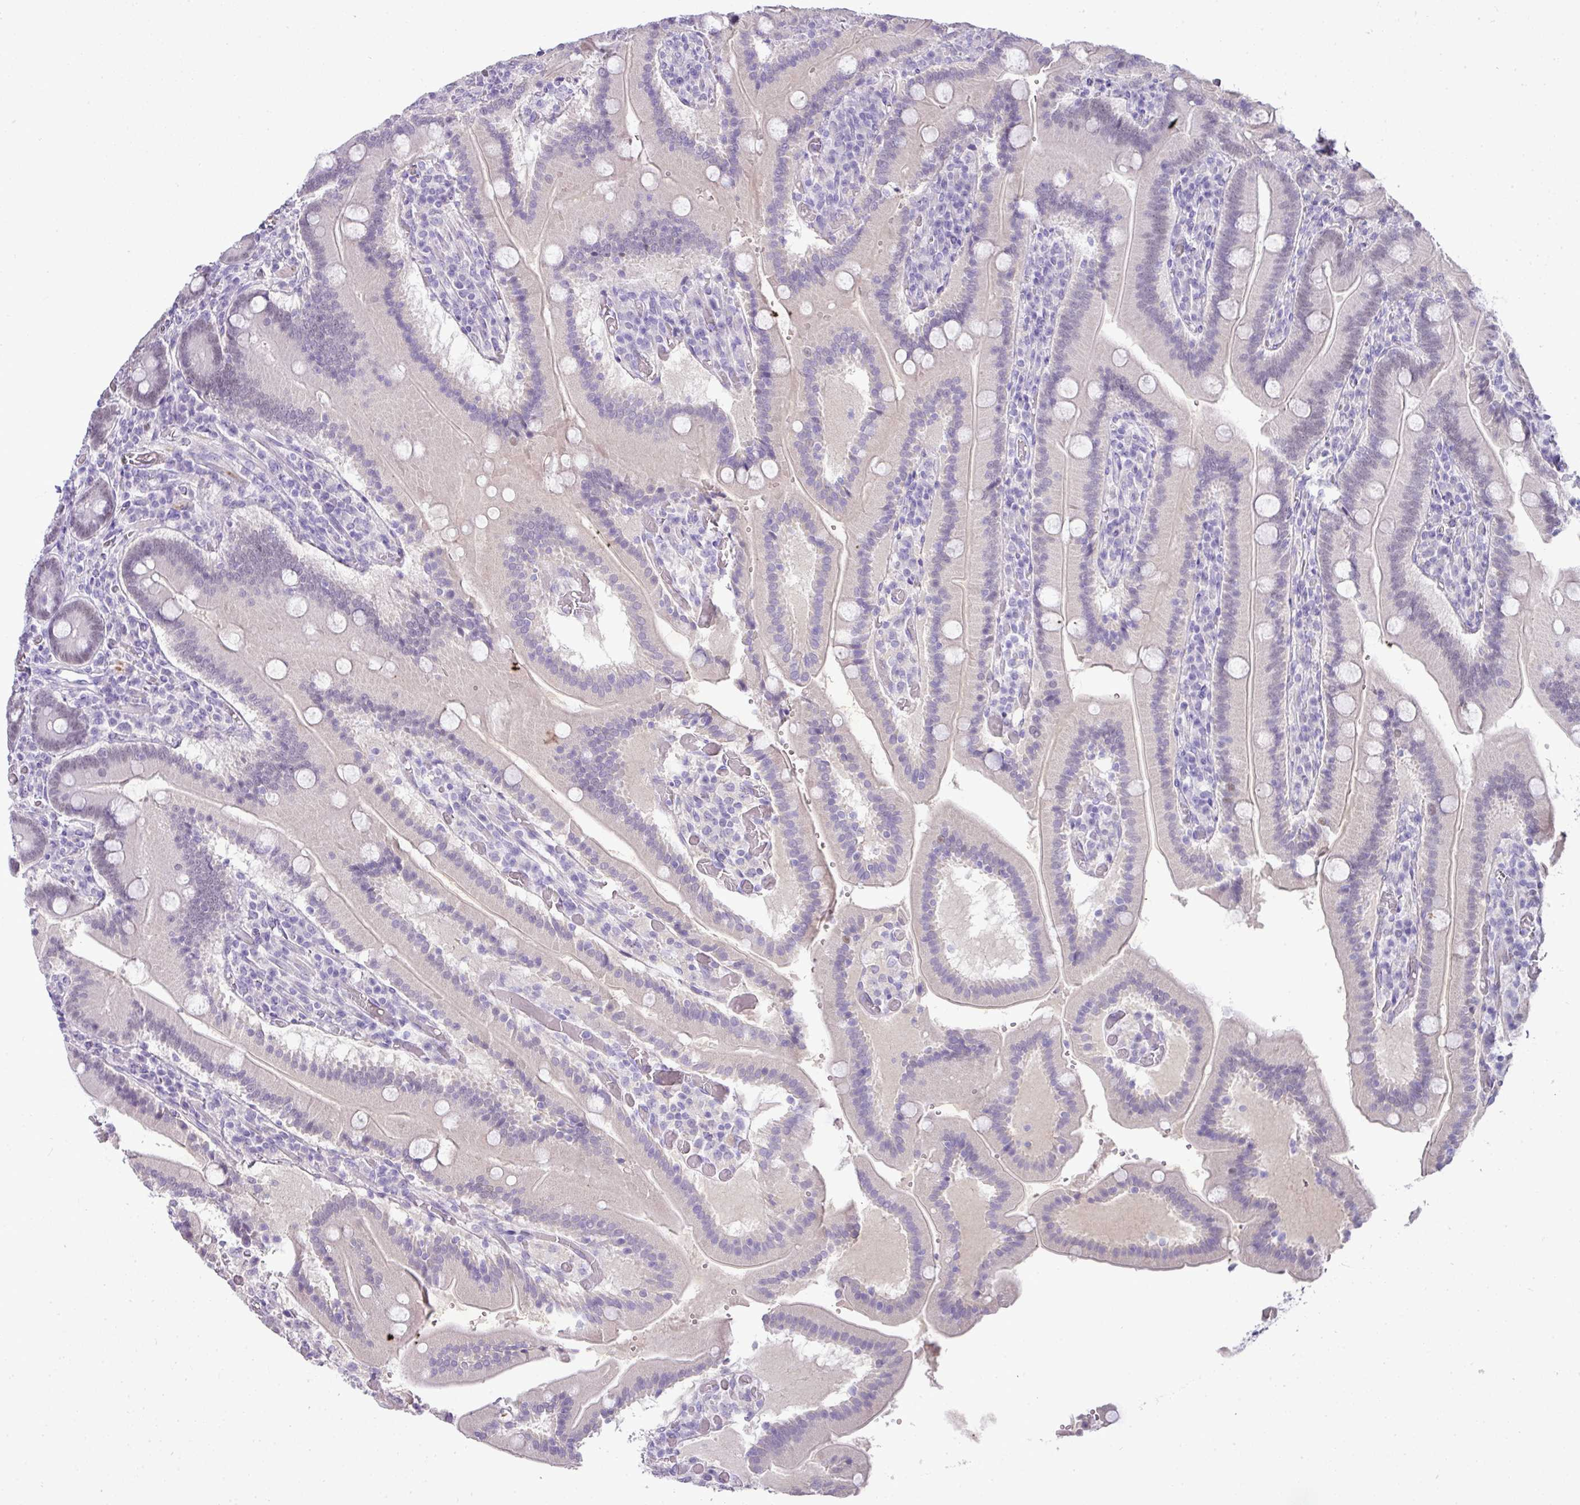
{"staining": {"intensity": "negative", "quantity": "none", "location": "none"}, "tissue": "duodenum", "cell_type": "Glandular cells", "image_type": "normal", "snomed": [{"axis": "morphology", "description": "Normal tissue, NOS"}, {"axis": "topography", "description": "Duodenum"}], "caption": "This photomicrograph is of normal duodenum stained with immunohistochemistry (IHC) to label a protein in brown with the nuclei are counter-stained blue. There is no positivity in glandular cells. Nuclei are stained in blue.", "gene": "BCL11A", "patient": {"sex": "female", "age": 62}}